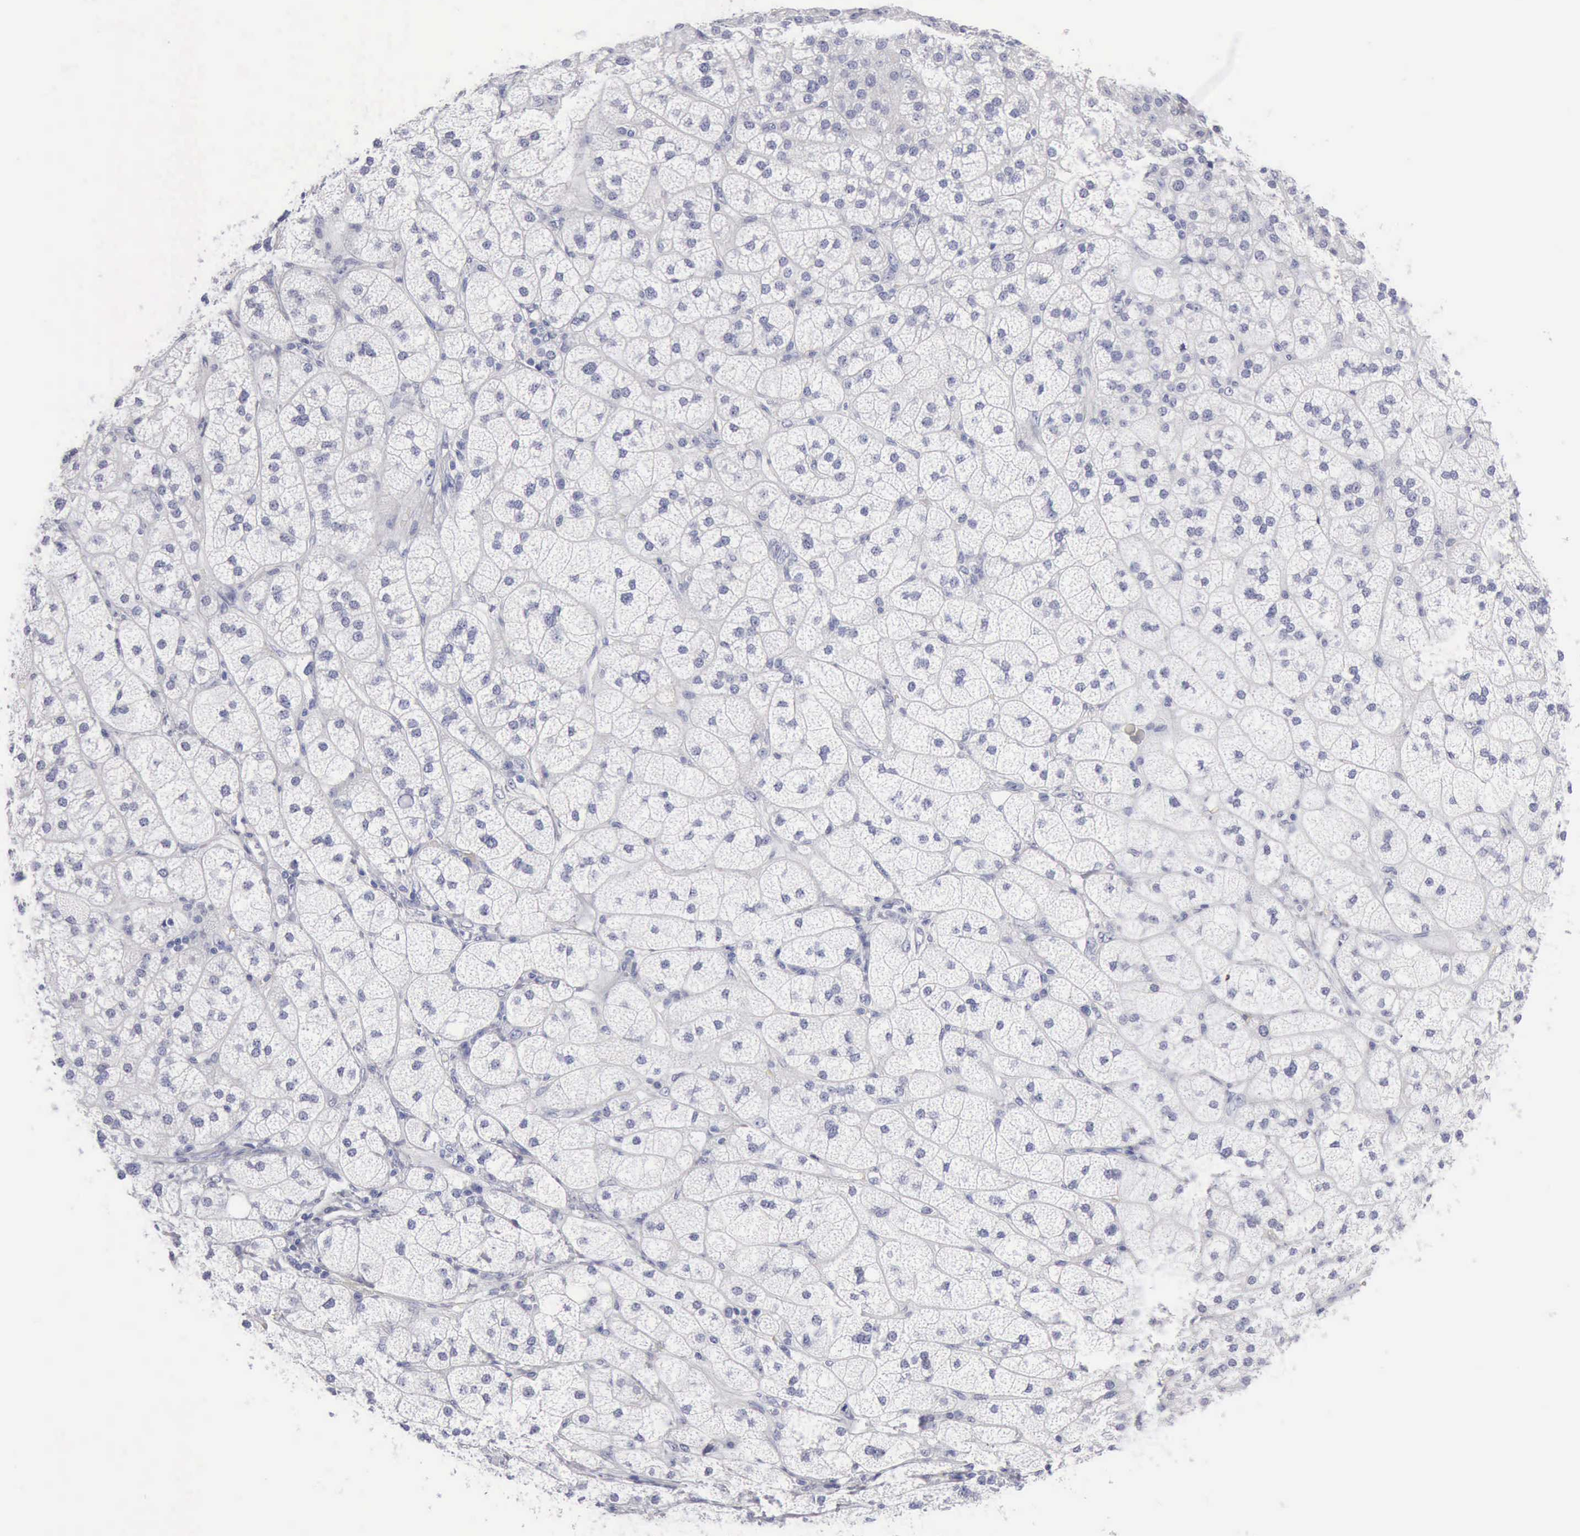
{"staining": {"intensity": "negative", "quantity": "none", "location": "none"}, "tissue": "adrenal gland", "cell_type": "Glandular cells", "image_type": "normal", "snomed": [{"axis": "morphology", "description": "Normal tissue, NOS"}, {"axis": "topography", "description": "Adrenal gland"}], "caption": "Unremarkable adrenal gland was stained to show a protein in brown. There is no significant expression in glandular cells.", "gene": "CYP19A1", "patient": {"sex": "female", "age": 60}}